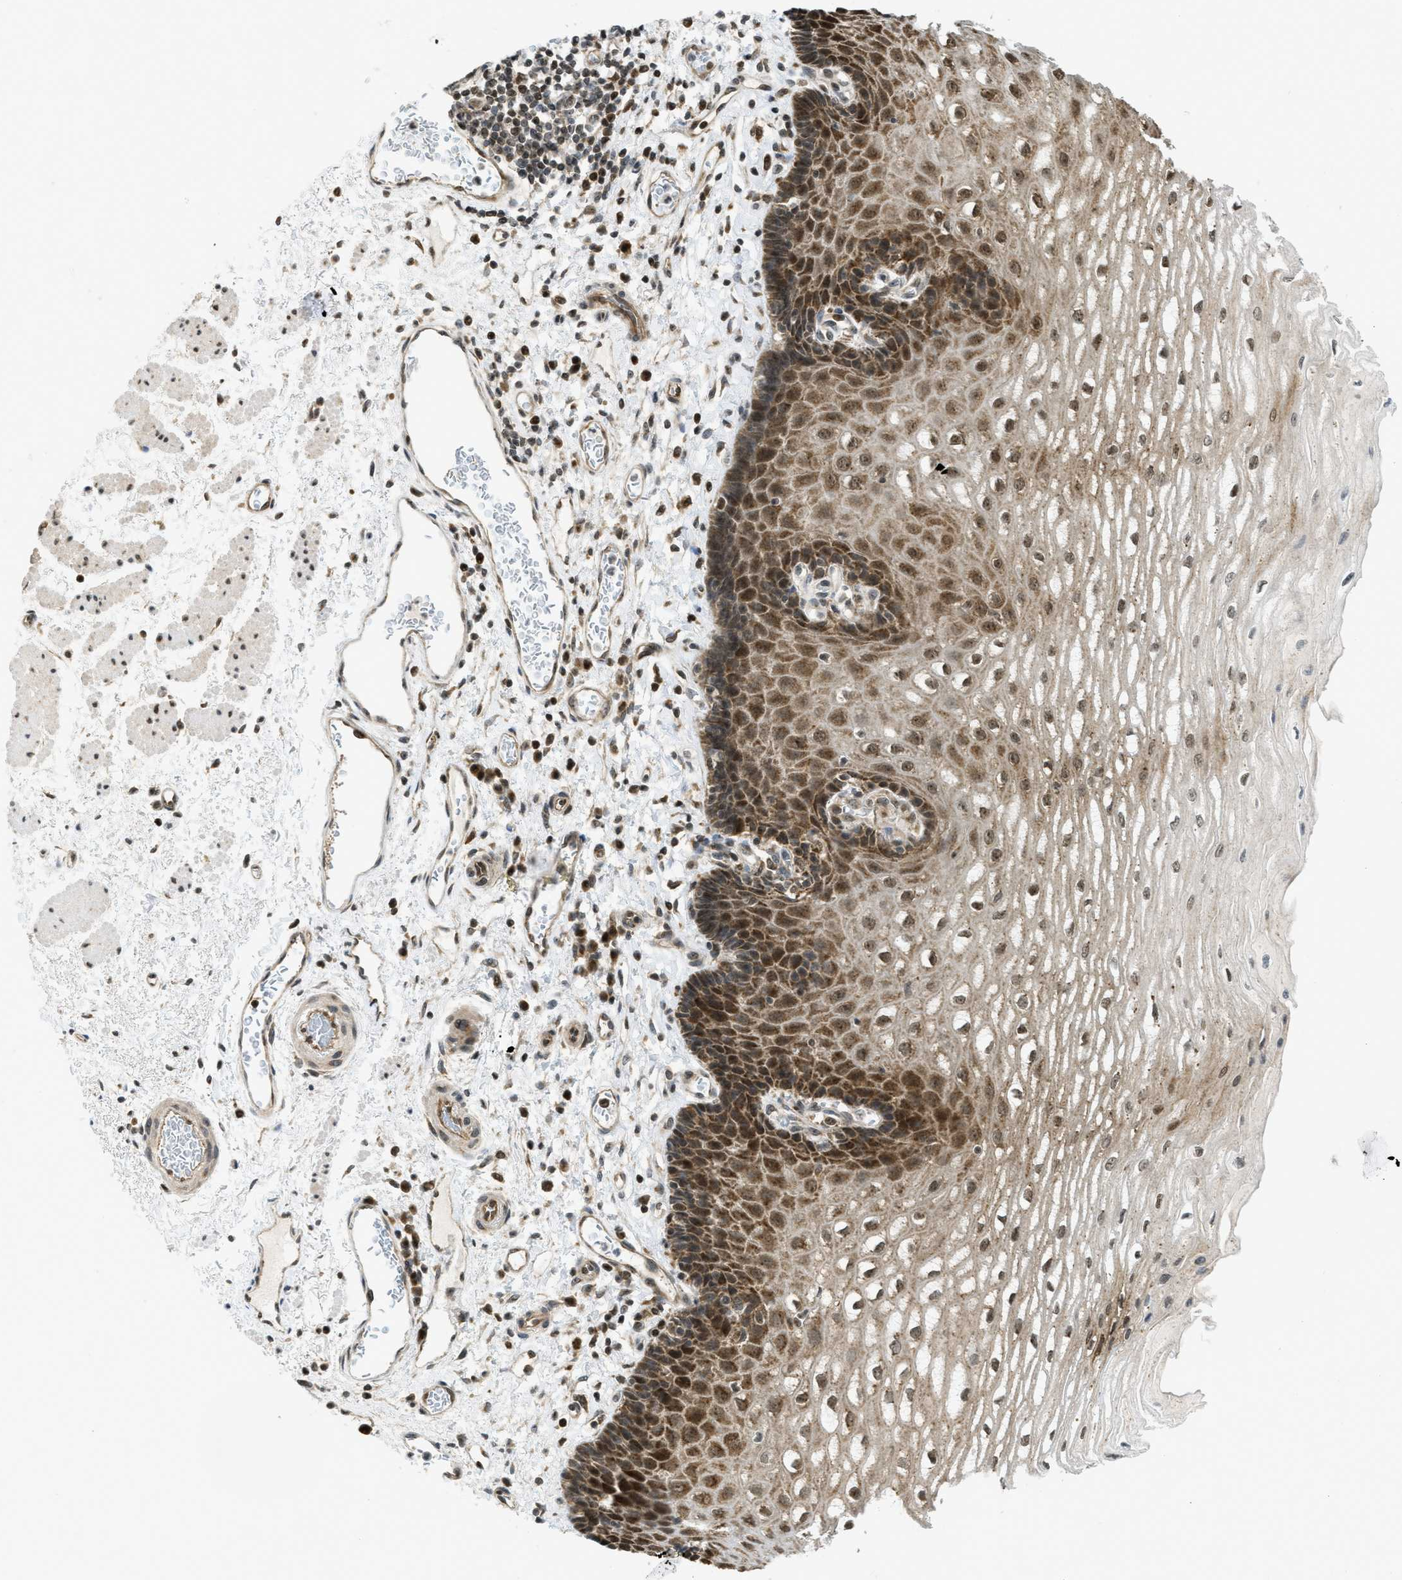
{"staining": {"intensity": "moderate", "quantity": ">75%", "location": "cytoplasmic/membranous,nuclear"}, "tissue": "esophagus", "cell_type": "Squamous epithelial cells", "image_type": "normal", "snomed": [{"axis": "morphology", "description": "Normal tissue, NOS"}, {"axis": "topography", "description": "Esophagus"}], "caption": "This histopathology image displays normal esophagus stained with immunohistochemistry to label a protein in brown. The cytoplasmic/membranous,nuclear of squamous epithelial cells show moderate positivity for the protein. Nuclei are counter-stained blue.", "gene": "TACC1", "patient": {"sex": "male", "age": 54}}